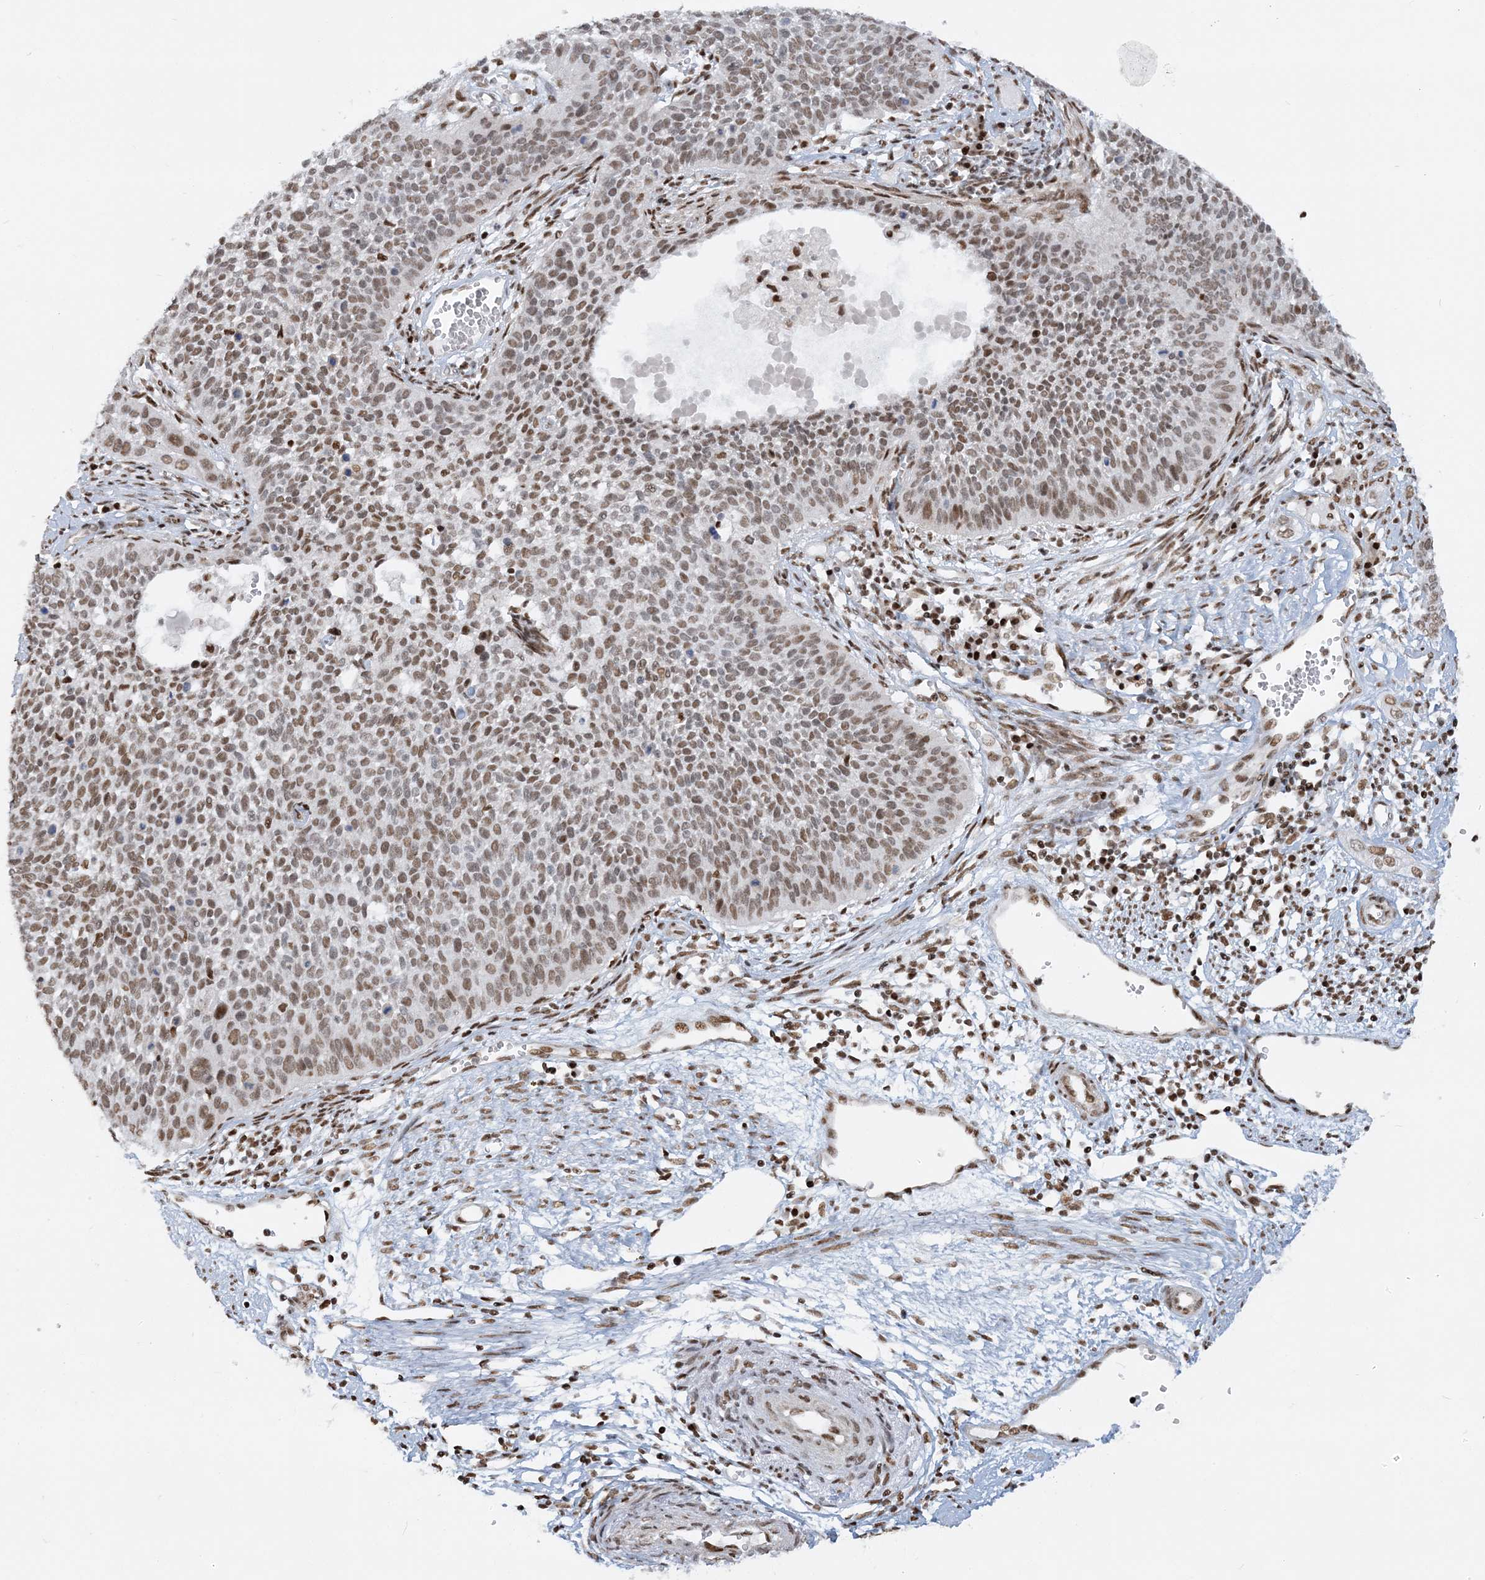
{"staining": {"intensity": "moderate", "quantity": ">75%", "location": "nuclear"}, "tissue": "cervical cancer", "cell_type": "Tumor cells", "image_type": "cancer", "snomed": [{"axis": "morphology", "description": "Squamous cell carcinoma, NOS"}, {"axis": "topography", "description": "Cervix"}], "caption": "The photomicrograph exhibits a brown stain indicating the presence of a protein in the nuclear of tumor cells in cervical squamous cell carcinoma.", "gene": "DELE1", "patient": {"sex": "female", "age": 34}}